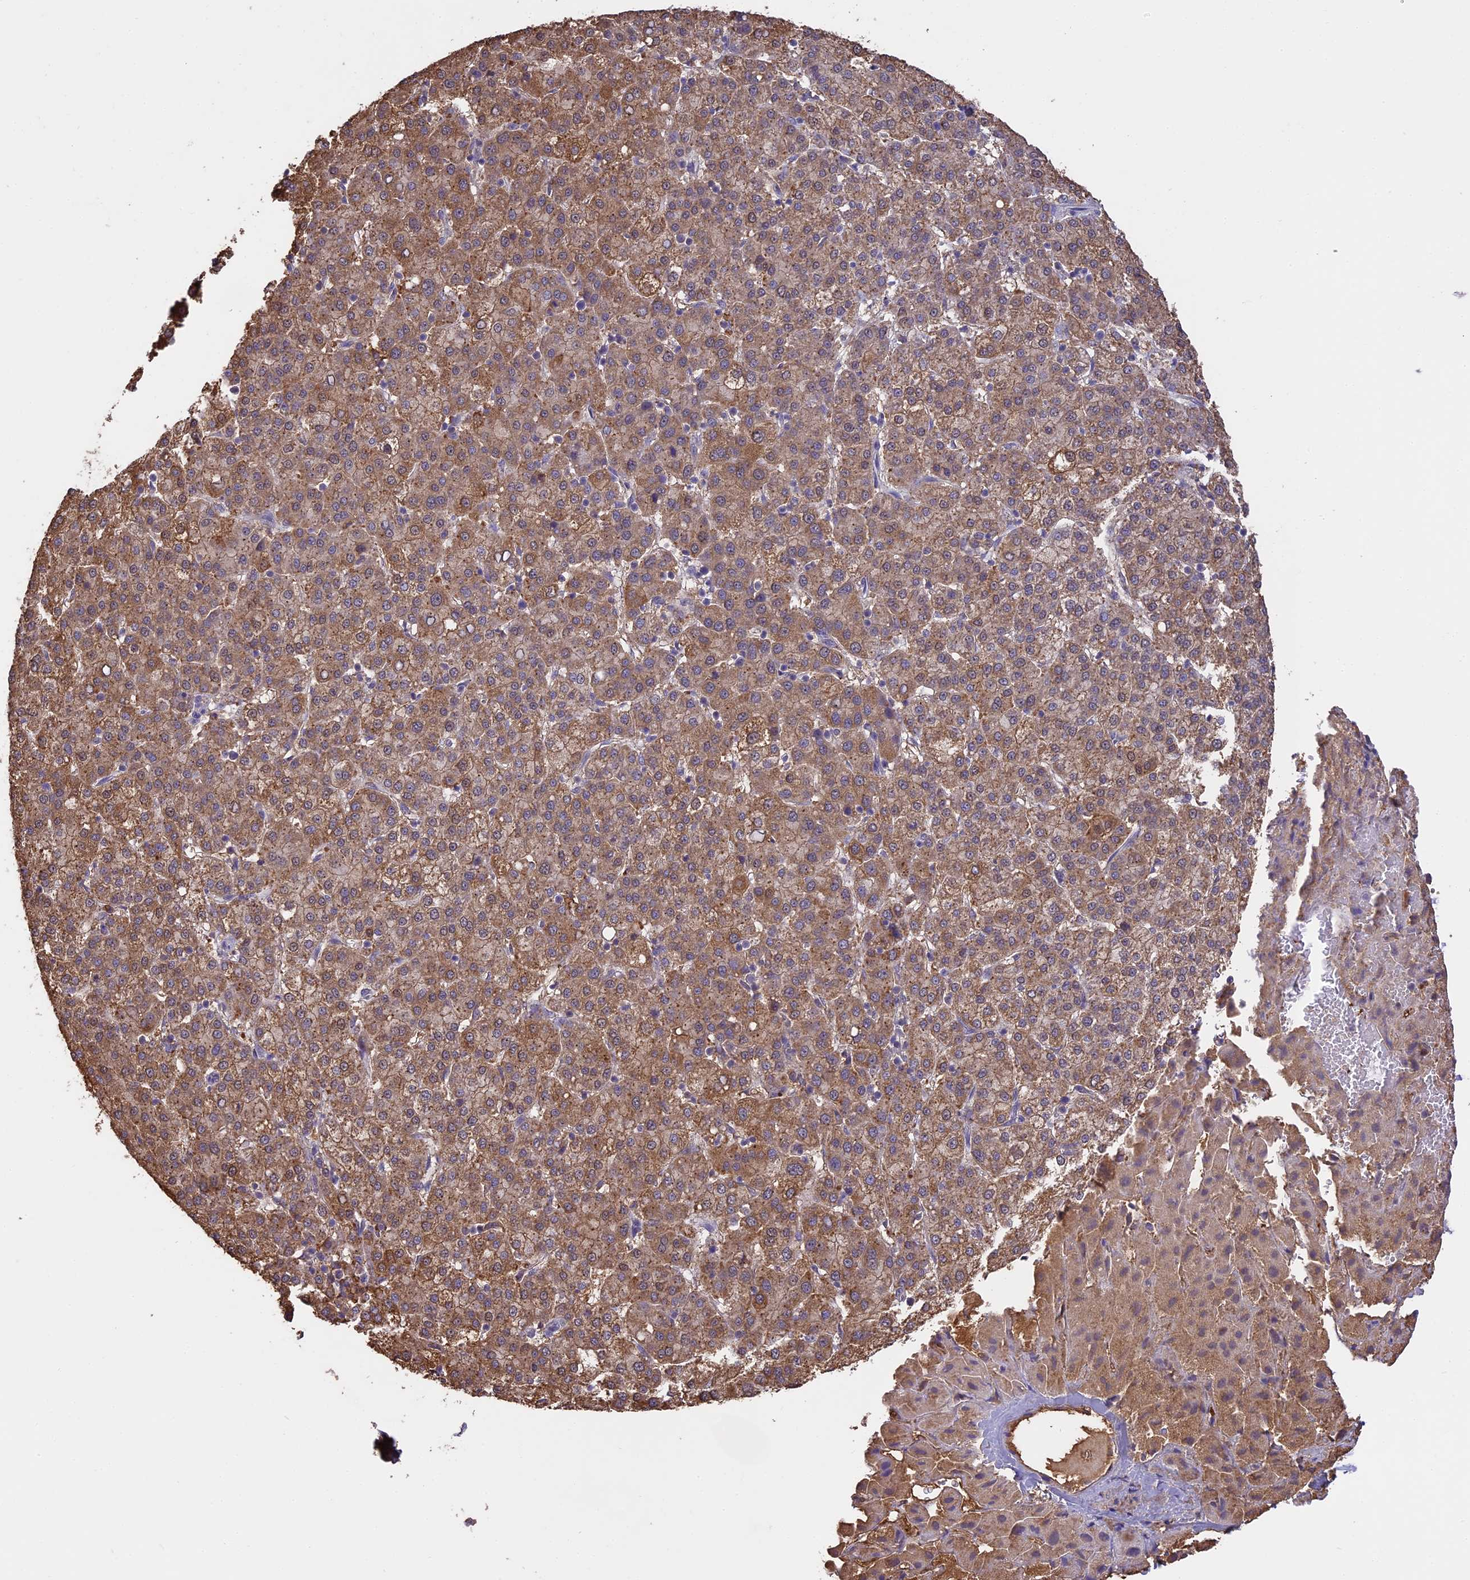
{"staining": {"intensity": "moderate", "quantity": ">75%", "location": "cytoplasmic/membranous"}, "tissue": "liver cancer", "cell_type": "Tumor cells", "image_type": "cancer", "snomed": [{"axis": "morphology", "description": "Carcinoma, Hepatocellular, NOS"}, {"axis": "topography", "description": "Liver"}], "caption": "Immunohistochemistry (IHC) of liver hepatocellular carcinoma exhibits medium levels of moderate cytoplasmic/membranous expression in about >75% of tumor cells.", "gene": "ARHGAP19", "patient": {"sex": "female", "age": 58}}